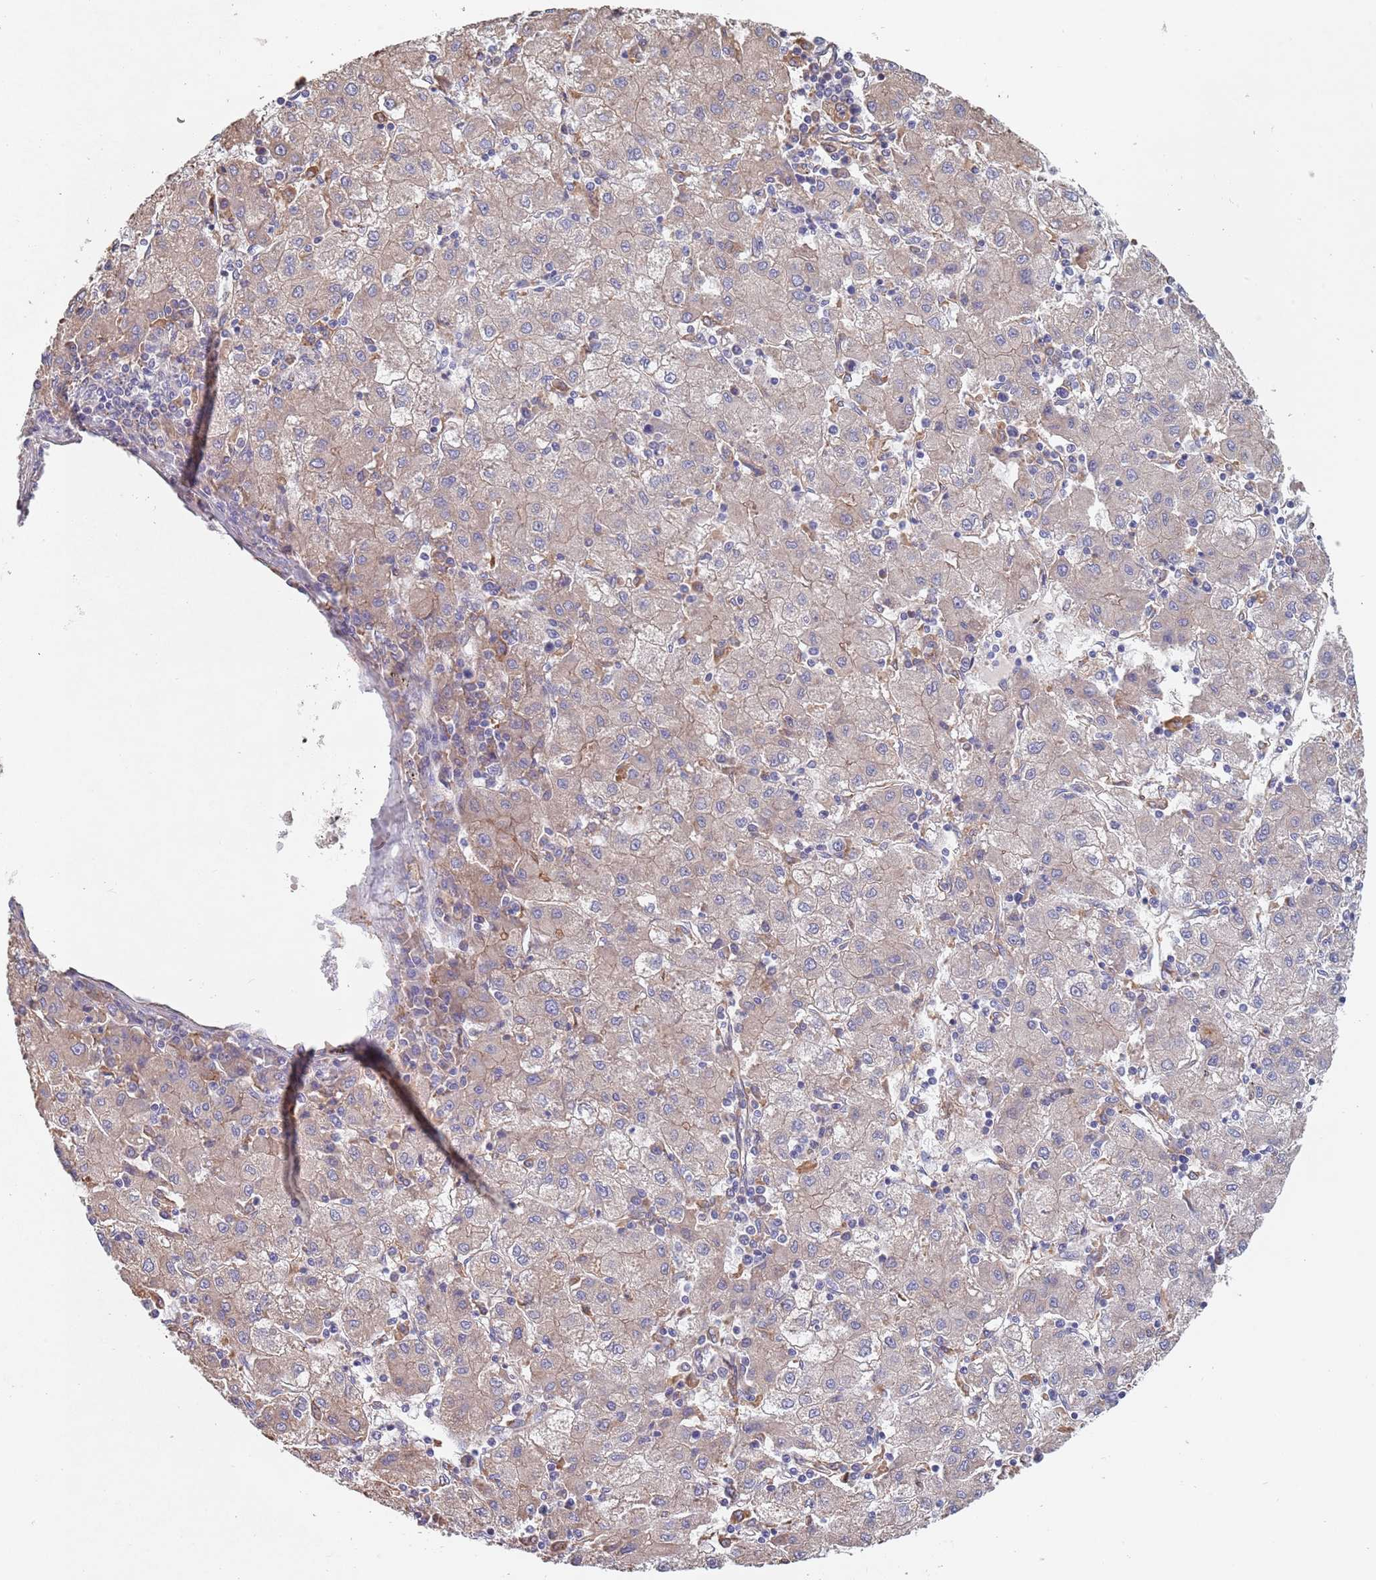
{"staining": {"intensity": "weak", "quantity": "<25%", "location": "cytoplasmic/membranous"}, "tissue": "liver cancer", "cell_type": "Tumor cells", "image_type": "cancer", "snomed": [{"axis": "morphology", "description": "Carcinoma, Hepatocellular, NOS"}, {"axis": "topography", "description": "Liver"}], "caption": "Tumor cells are negative for brown protein staining in liver cancer.", "gene": "DCUN1D3", "patient": {"sex": "male", "age": 72}}